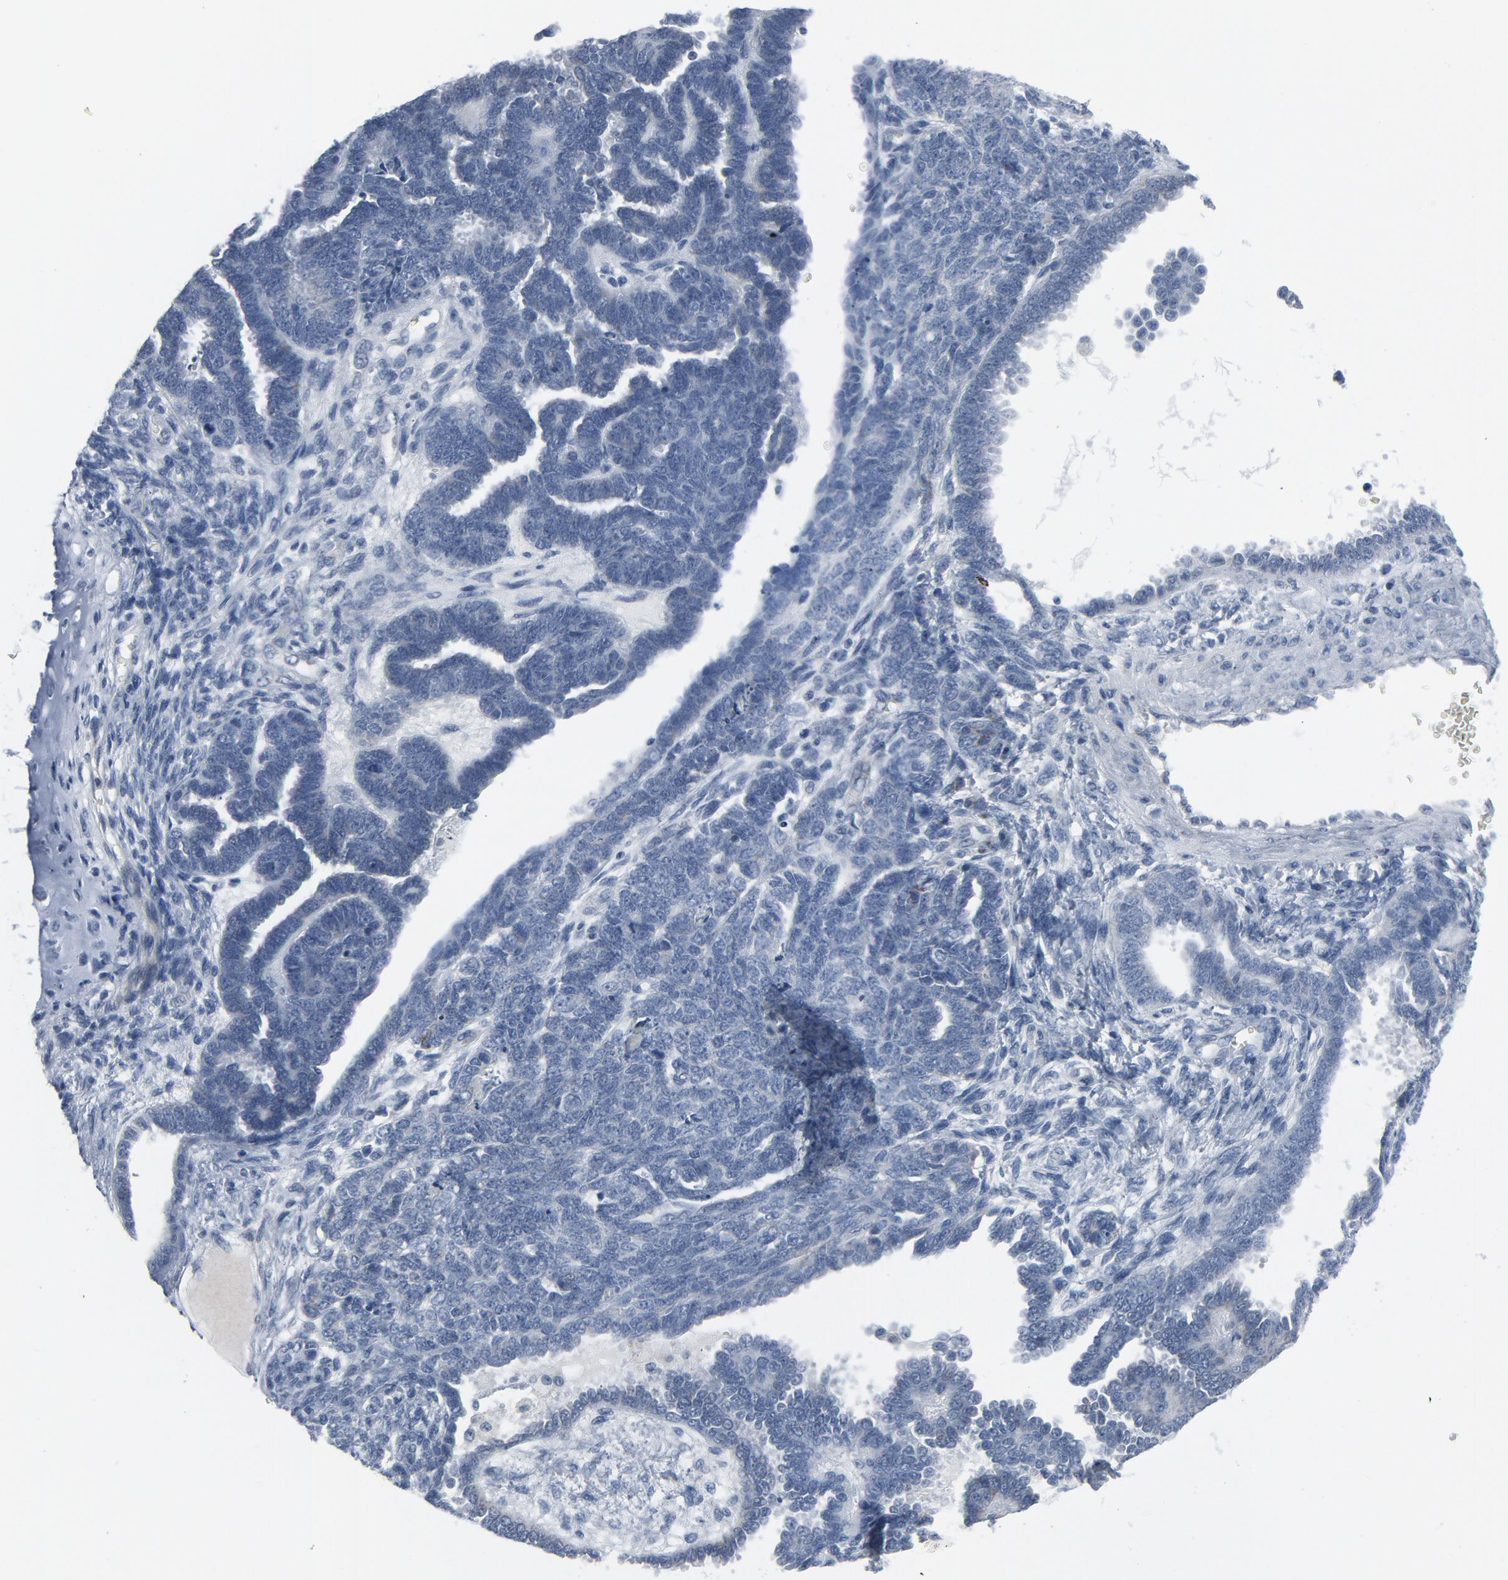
{"staining": {"intensity": "negative", "quantity": "none", "location": "none"}, "tissue": "endometrial cancer", "cell_type": "Tumor cells", "image_type": "cancer", "snomed": [{"axis": "morphology", "description": "Neoplasm, malignant, NOS"}, {"axis": "topography", "description": "Endometrium"}], "caption": "High power microscopy image of an immunohistochemistry (IHC) histopathology image of endometrial cancer, revealing no significant staining in tumor cells. Brightfield microscopy of immunohistochemistry stained with DAB (brown) and hematoxylin (blue), captured at high magnification.", "gene": "GPX2", "patient": {"sex": "female", "age": 74}}